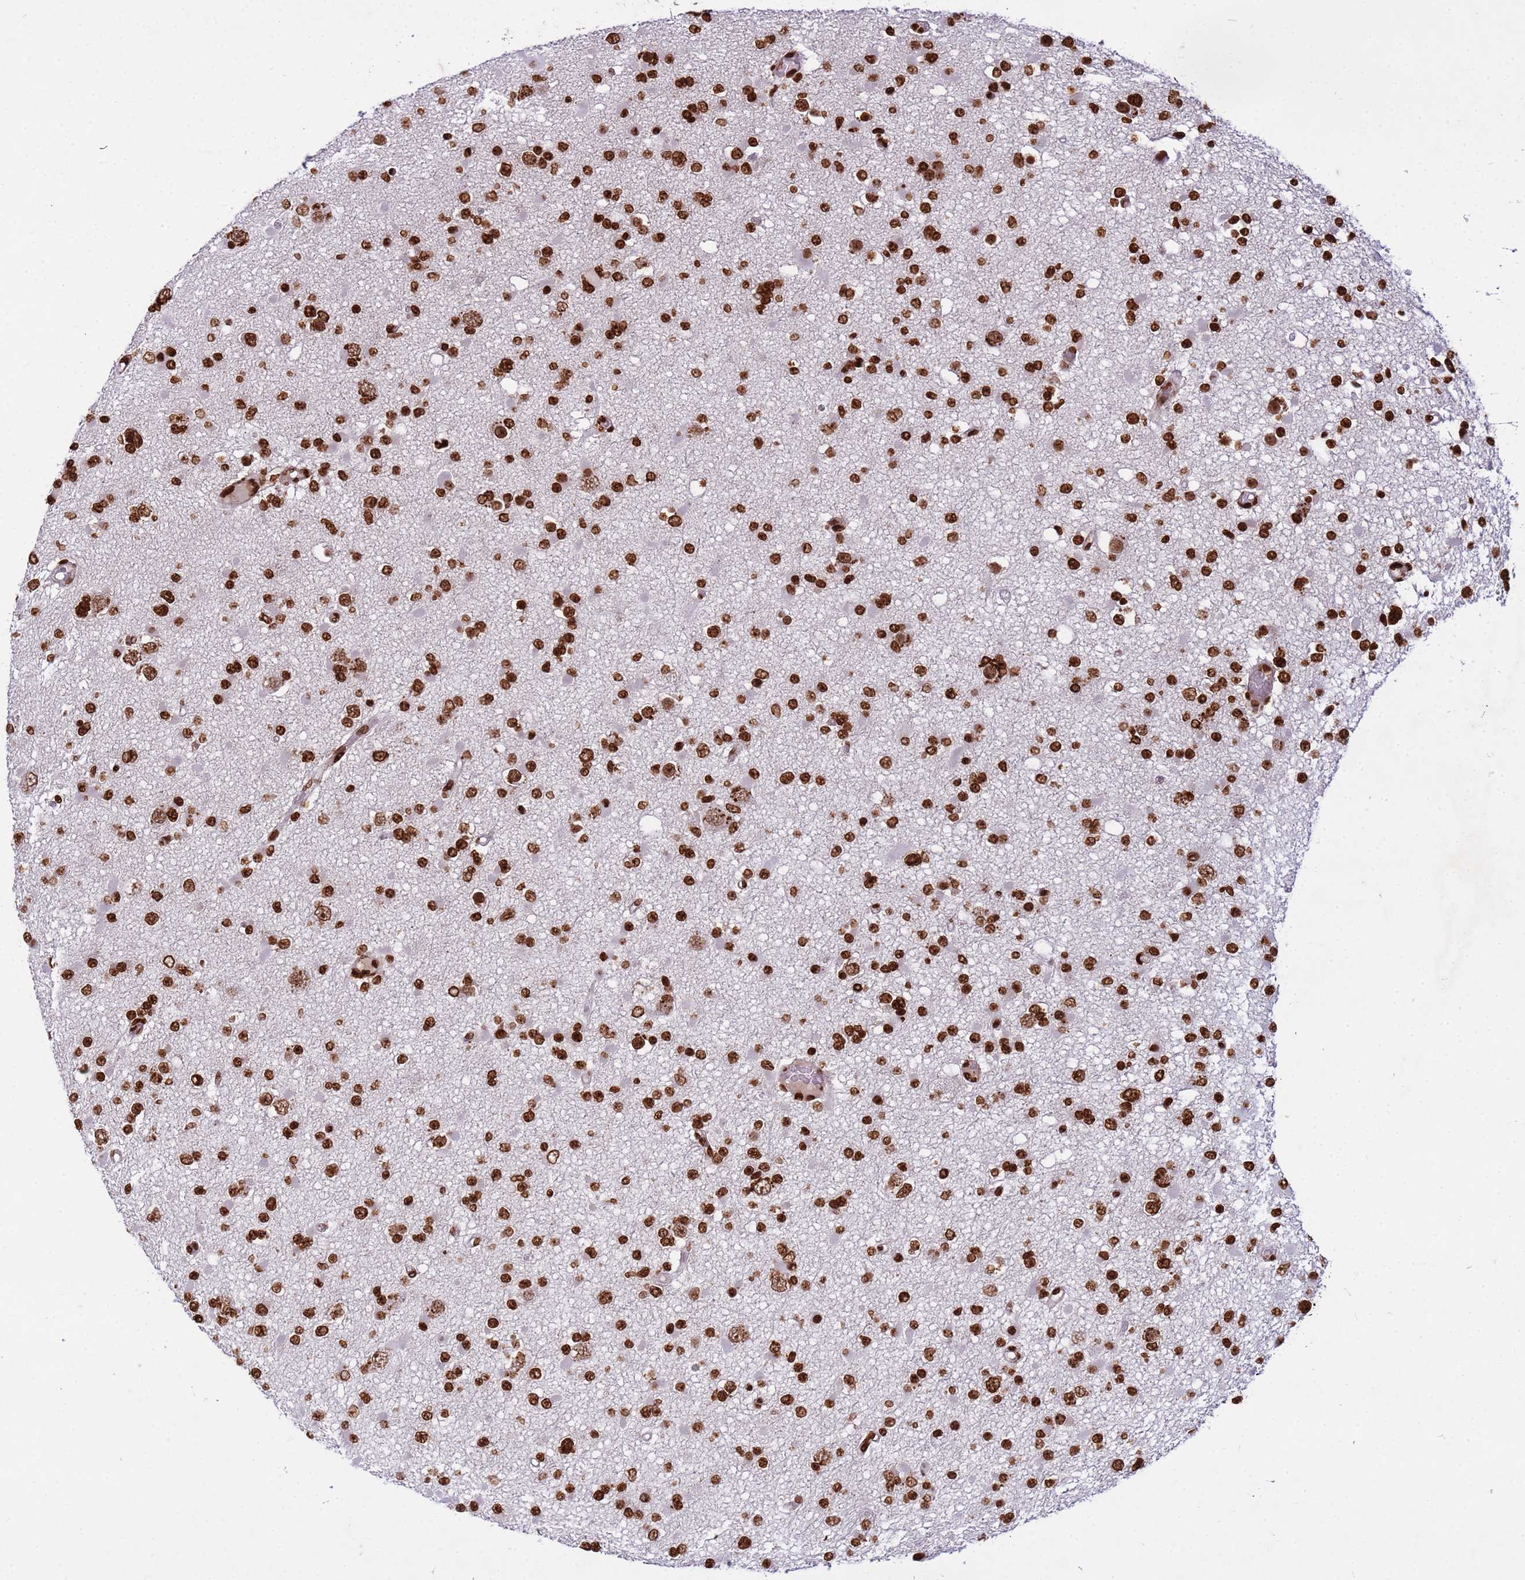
{"staining": {"intensity": "strong", "quantity": ">75%", "location": "nuclear"}, "tissue": "glioma", "cell_type": "Tumor cells", "image_type": "cancer", "snomed": [{"axis": "morphology", "description": "Glioma, malignant, Low grade"}, {"axis": "topography", "description": "Brain"}], "caption": "High-magnification brightfield microscopy of malignant low-grade glioma stained with DAB (3,3'-diaminobenzidine) (brown) and counterstained with hematoxylin (blue). tumor cells exhibit strong nuclear staining is appreciated in about>75% of cells.", "gene": "H3-3B", "patient": {"sex": "female", "age": 22}}